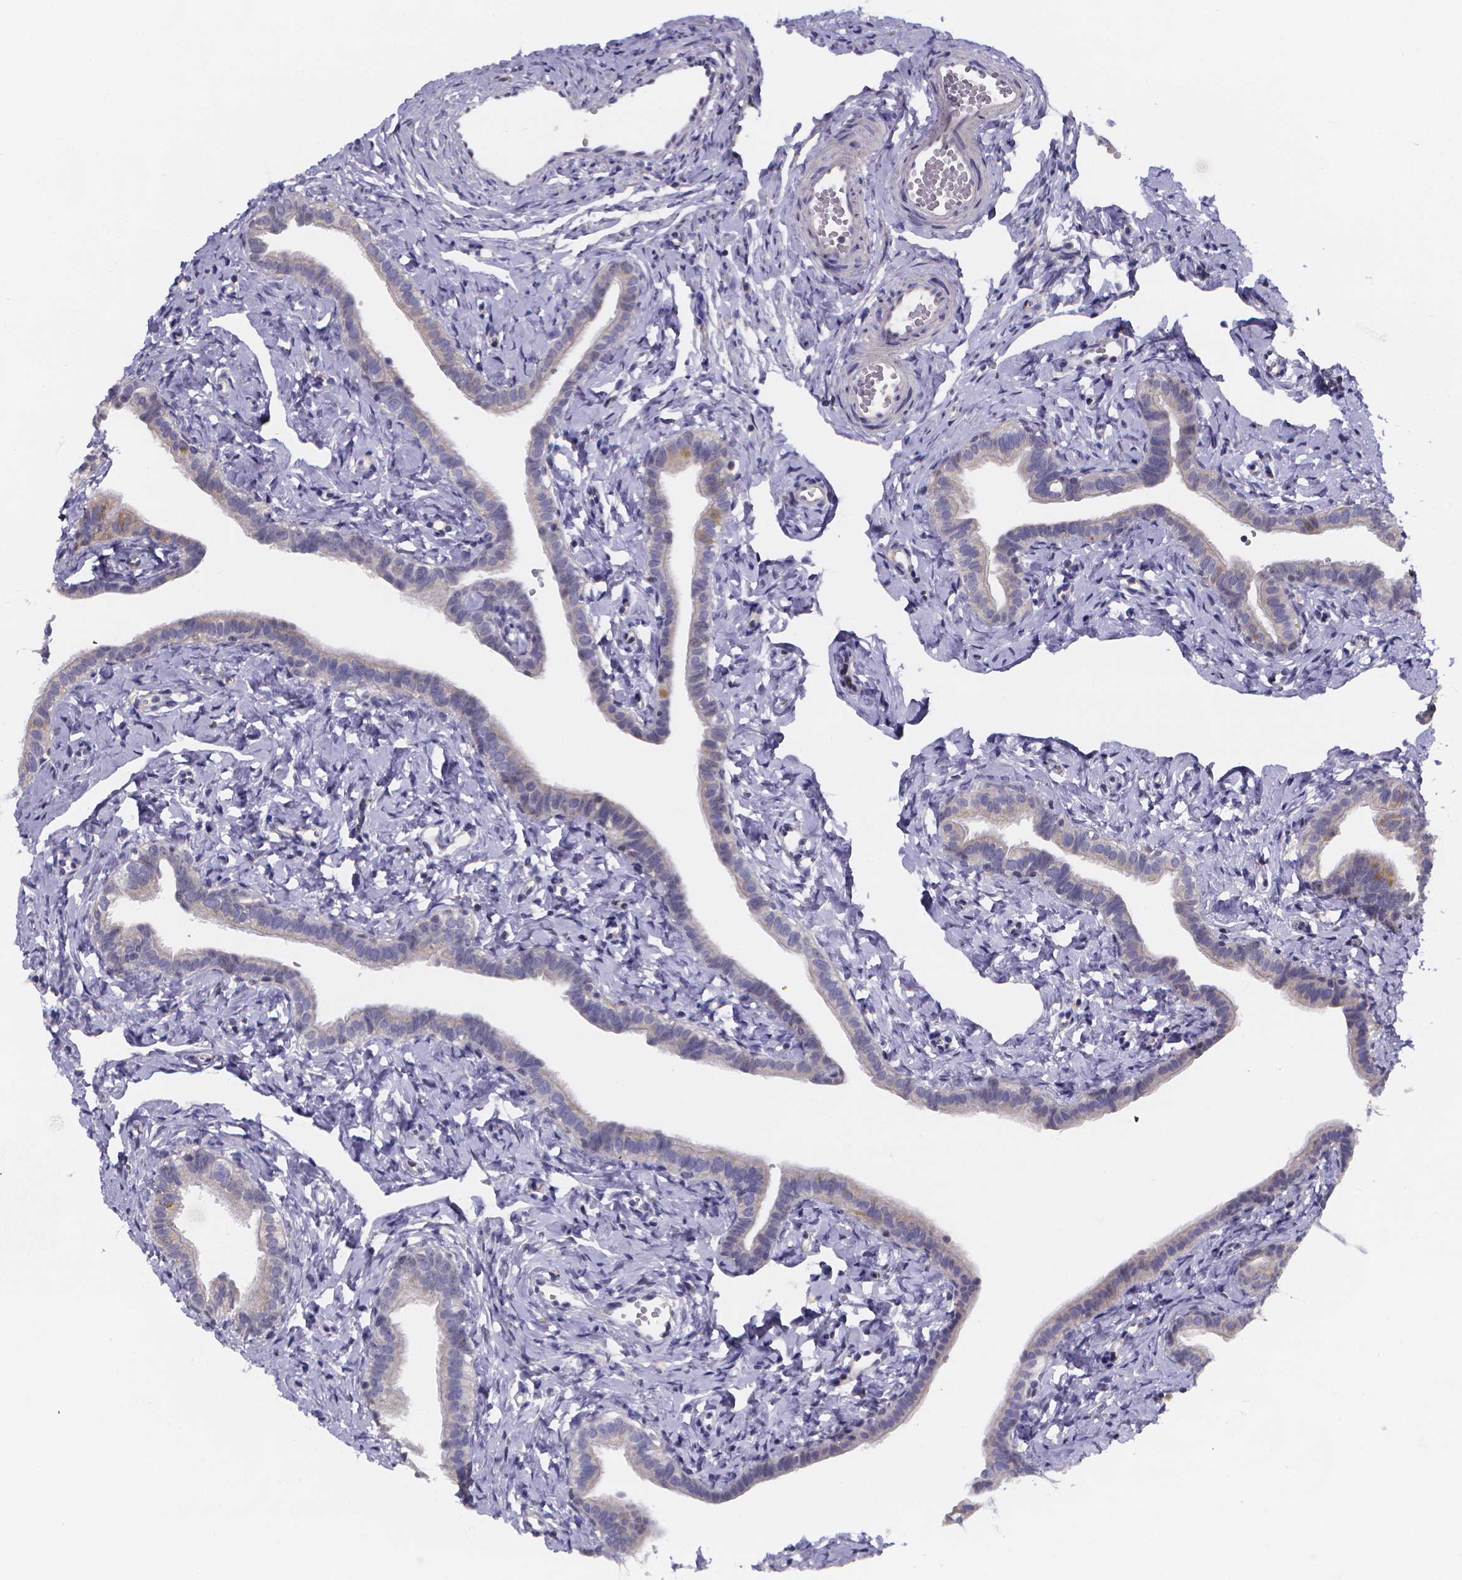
{"staining": {"intensity": "negative", "quantity": "none", "location": "none"}, "tissue": "fallopian tube", "cell_type": "Glandular cells", "image_type": "normal", "snomed": [{"axis": "morphology", "description": "Normal tissue, NOS"}, {"axis": "topography", "description": "Fallopian tube"}], "caption": "The photomicrograph exhibits no significant staining in glandular cells of fallopian tube.", "gene": "PAH", "patient": {"sex": "female", "age": 41}}